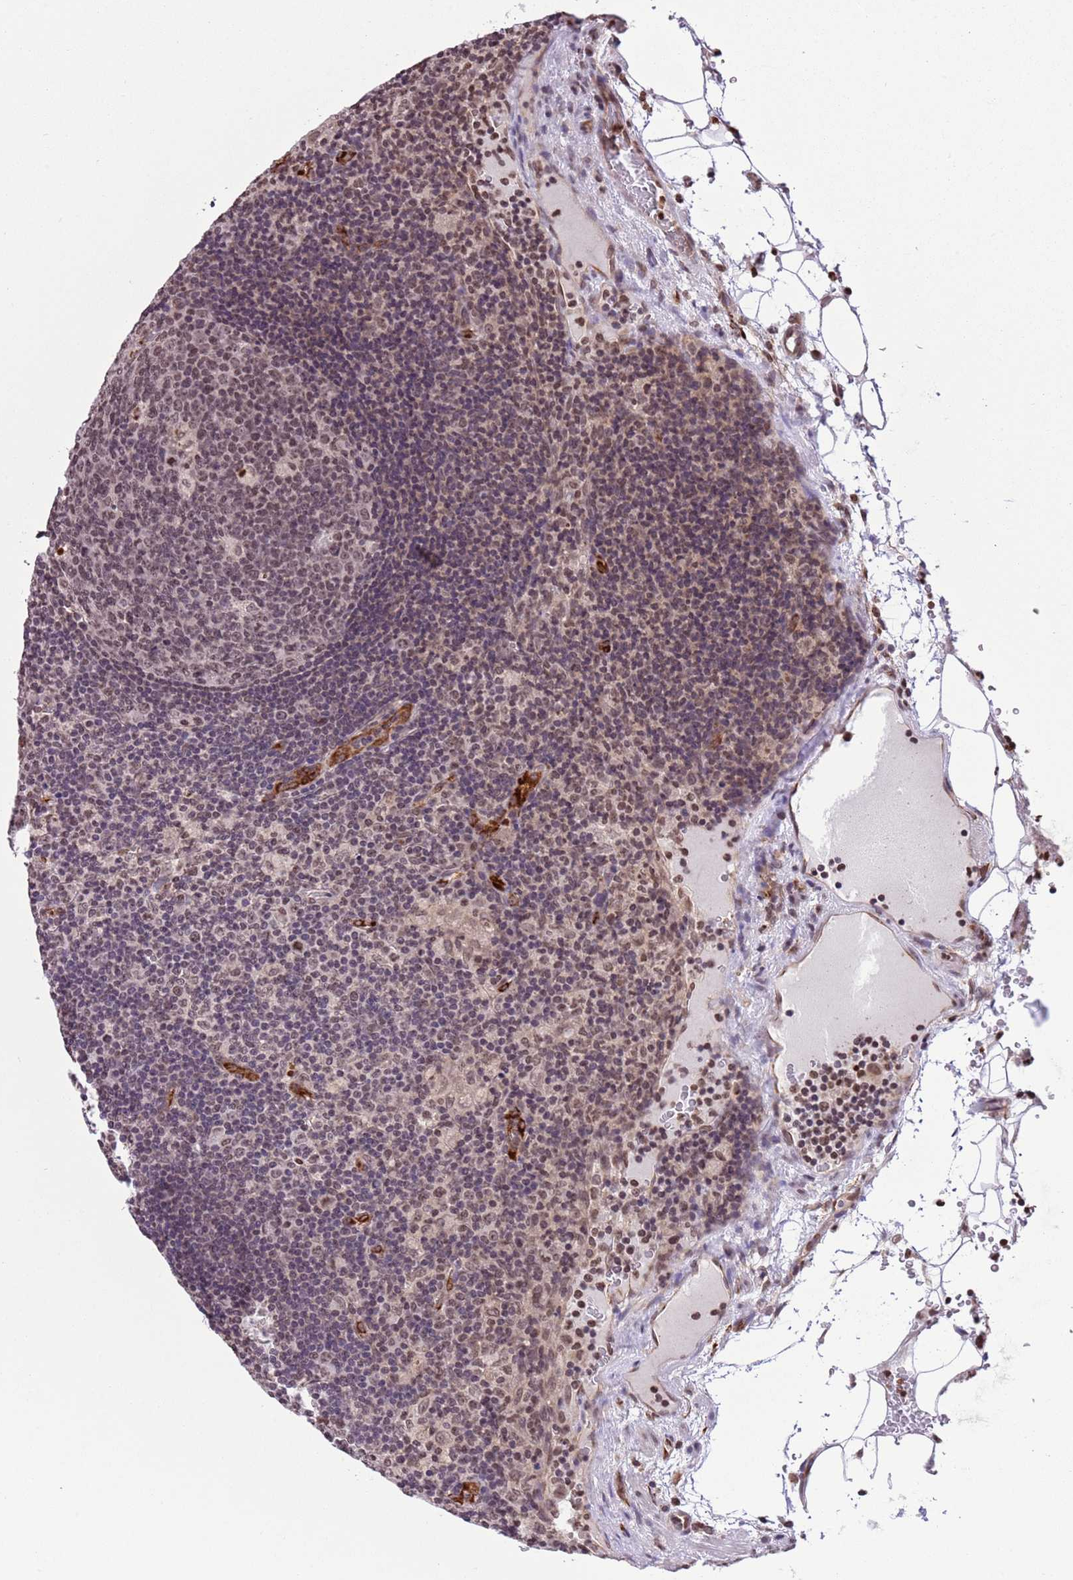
{"staining": {"intensity": "weak", "quantity": ">75%", "location": "nuclear"}, "tissue": "lymph node", "cell_type": "Germinal center cells", "image_type": "normal", "snomed": [{"axis": "morphology", "description": "Normal tissue, NOS"}, {"axis": "topography", "description": "Lymph node"}], "caption": "Protein expression analysis of normal lymph node exhibits weak nuclear staining in approximately >75% of germinal center cells.", "gene": "NRIP1", "patient": {"sex": "male", "age": 58}}